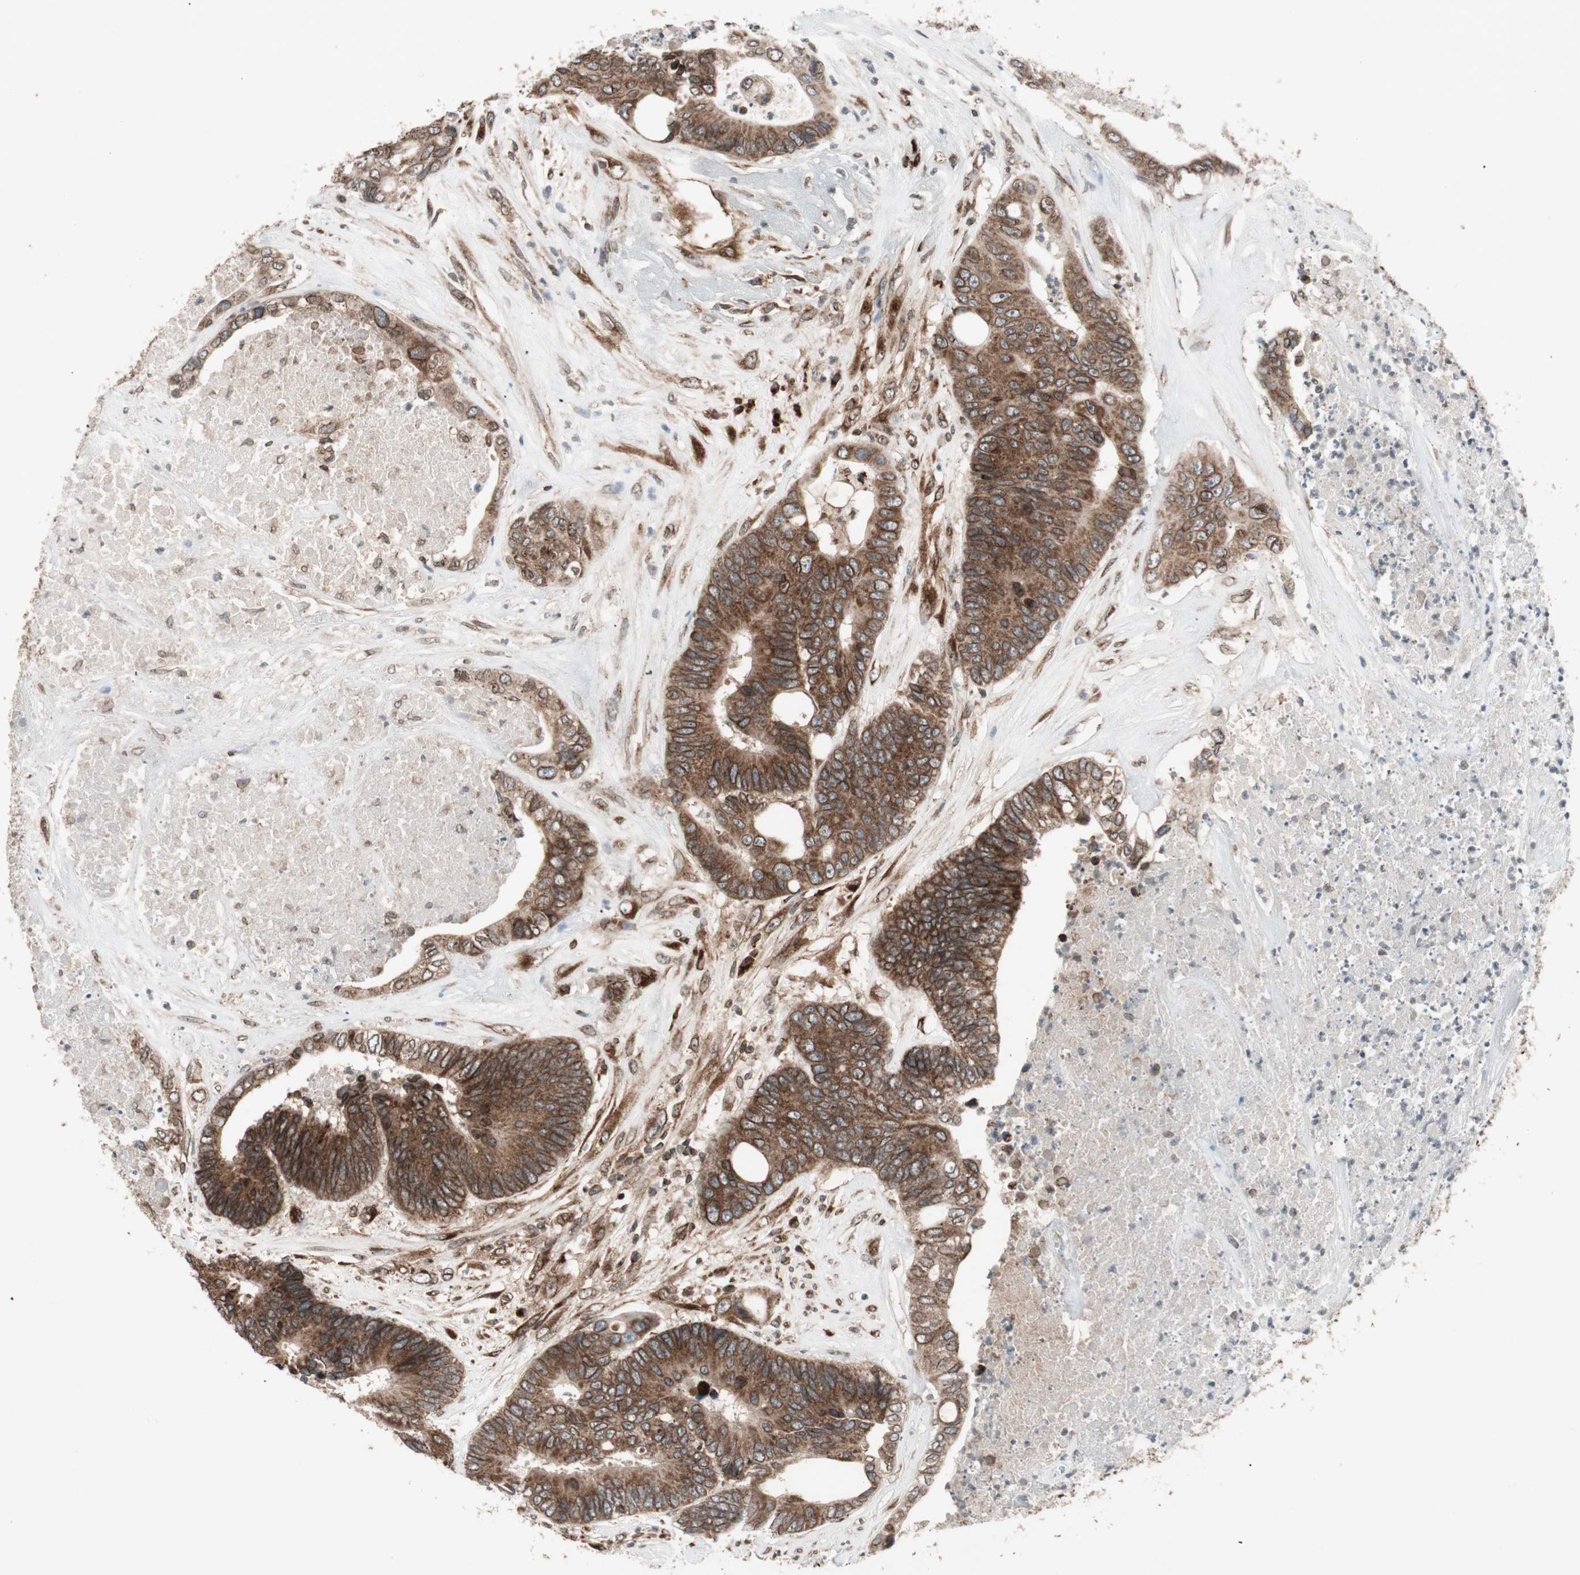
{"staining": {"intensity": "strong", "quantity": ">75%", "location": "cytoplasmic/membranous,nuclear"}, "tissue": "colorectal cancer", "cell_type": "Tumor cells", "image_type": "cancer", "snomed": [{"axis": "morphology", "description": "Adenocarcinoma, NOS"}, {"axis": "topography", "description": "Rectum"}], "caption": "Protein positivity by IHC demonstrates strong cytoplasmic/membranous and nuclear positivity in about >75% of tumor cells in colorectal adenocarcinoma.", "gene": "NUP62", "patient": {"sex": "male", "age": 55}}